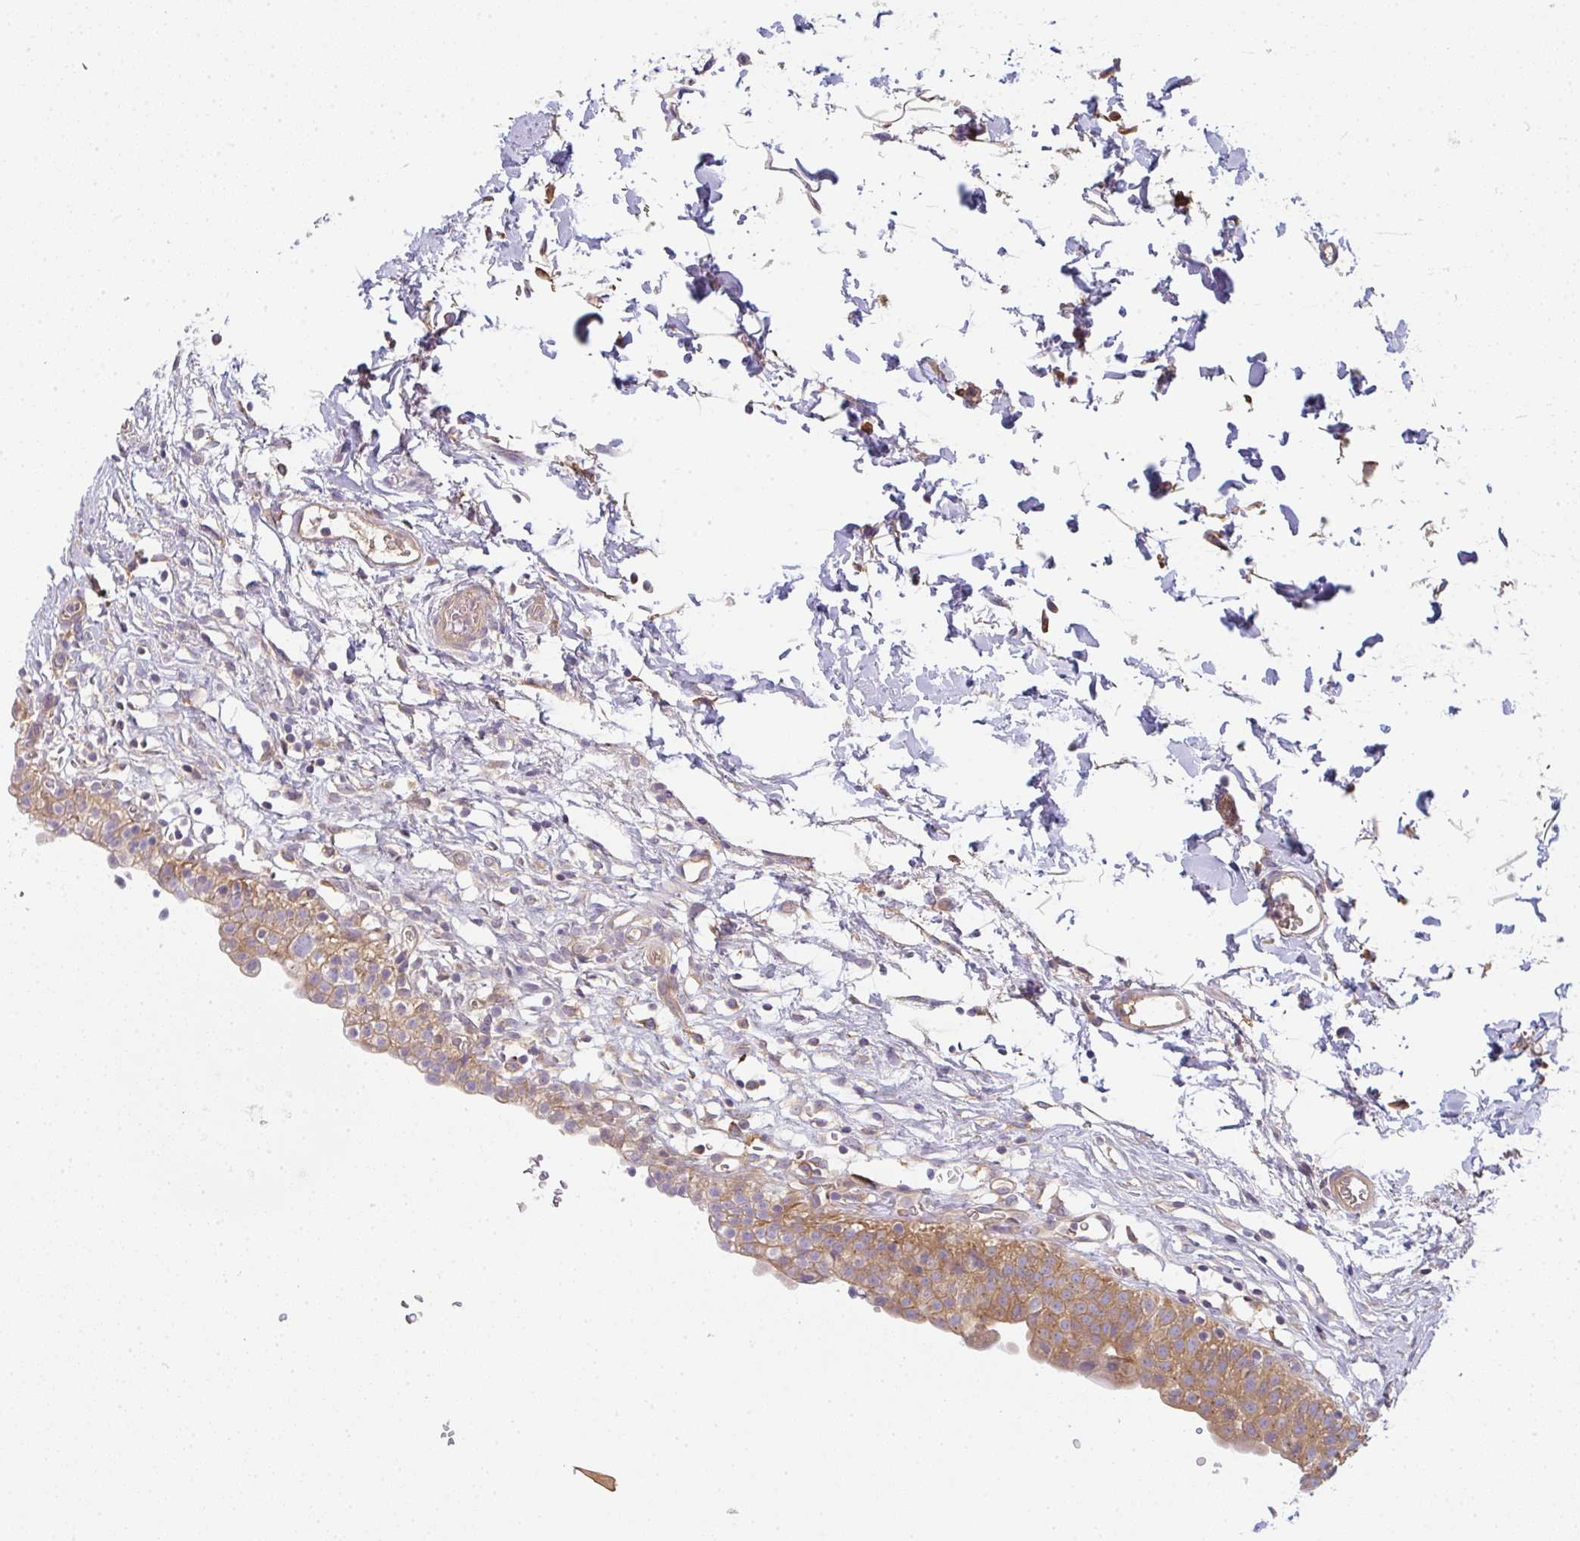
{"staining": {"intensity": "moderate", "quantity": ">75%", "location": "cytoplasmic/membranous"}, "tissue": "urinary bladder", "cell_type": "Urothelial cells", "image_type": "normal", "snomed": [{"axis": "morphology", "description": "Normal tissue, NOS"}, {"axis": "topography", "description": "Urinary bladder"}, {"axis": "topography", "description": "Peripheral nerve tissue"}], "caption": "IHC histopathology image of normal urinary bladder: human urinary bladder stained using immunohistochemistry reveals medium levels of moderate protein expression localized specifically in the cytoplasmic/membranous of urothelial cells, appearing as a cytoplasmic/membranous brown color.", "gene": "SNX5", "patient": {"sex": "male", "age": 55}}